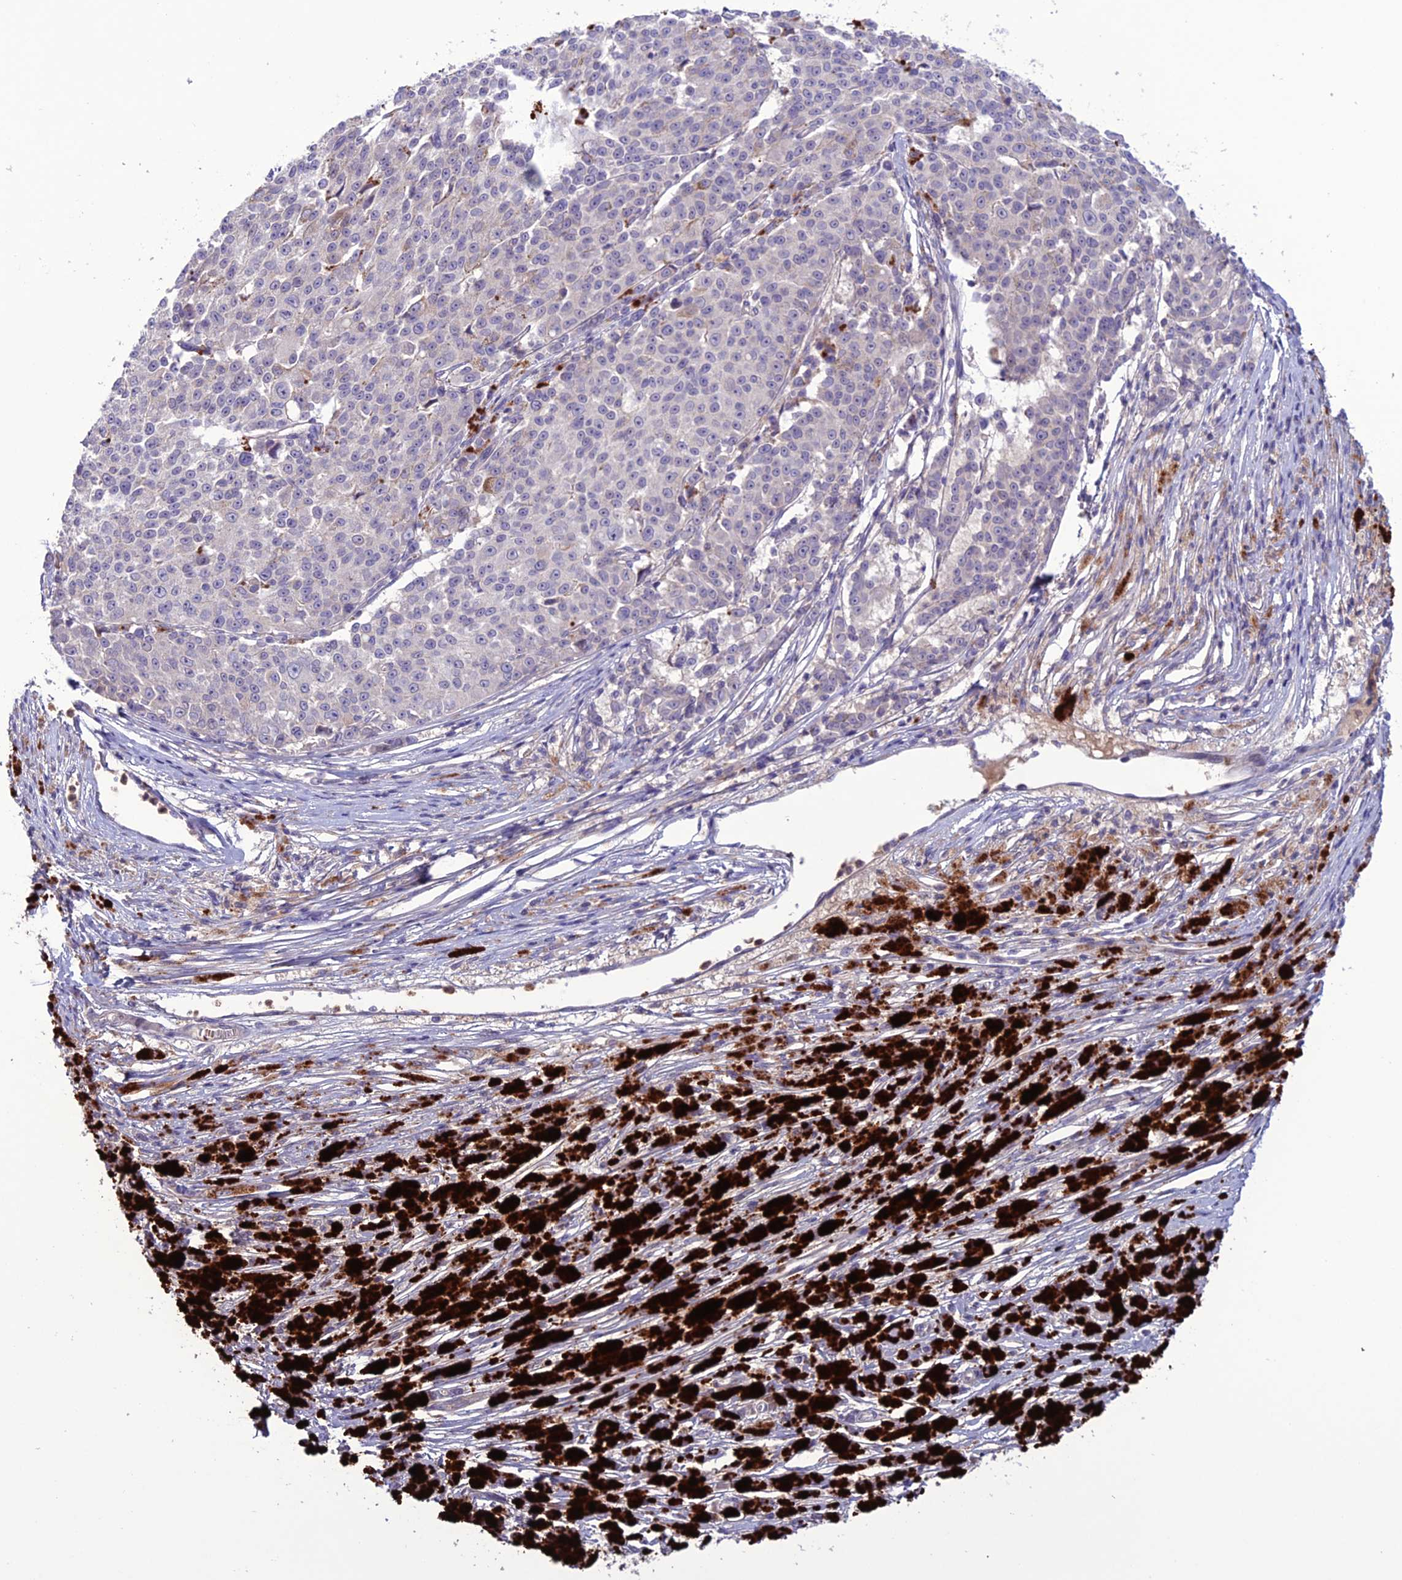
{"staining": {"intensity": "negative", "quantity": "none", "location": "none"}, "tissue": "melanoma", "cell_type": "Tumor cells", "image_type": "cancer", "snomed": [{"axis": "morphology", "description": "Malignant melanoma, NOS"}, {"axis": "topography", "description": "Skin"}], "caption": "High power microscopy micrograph of an immunohistochemistry (IHC) histopathology image of malignant melanoma, revealing no significant staining in tumor cells.", "gene": "C2orf76", "patient": {"sex": "female", "age": 52}}